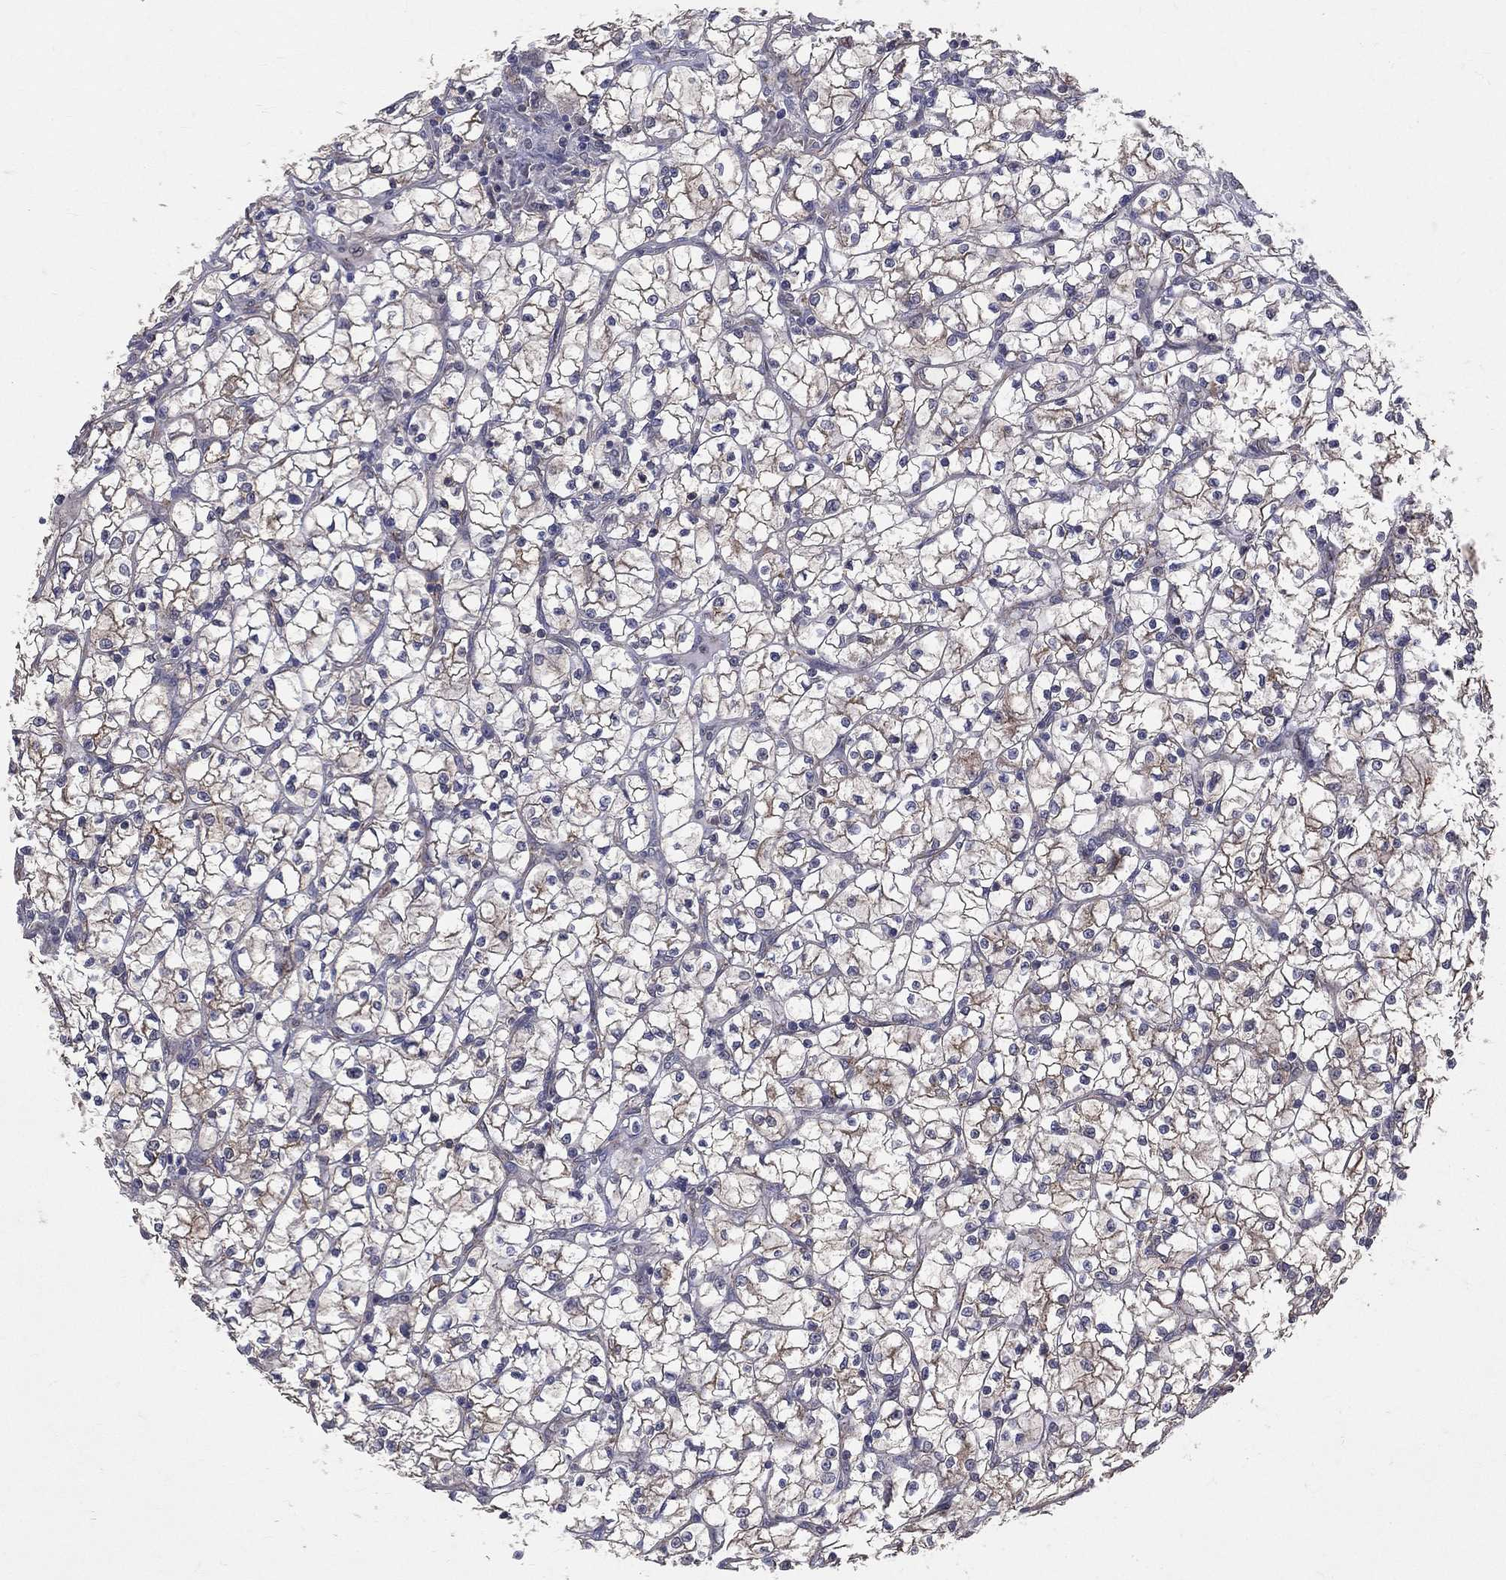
{"staining": {"intensity": "weak", "quantity": "25%-75%", "location": "cytoplasmic/membranous"}, "tissue": "renal cancer", "cell_type": "Tumor cells", "image_type": "cancer", "snomed": [{"axis": "morphology", "description": "Adenocarcinoma, NOS"}, {"axis": "topography", "description": "Kidney"}], "caption": "Immunohistochemistry micrograph of human adenocarcinoma (renal) stained for a protein (brown), which displays low levels of weak cytoplasmic/membranous staining in about 25%-75% of tumor cells.", "gene": "GMPR2", "patient": {"sex": "female", "age": 64}}